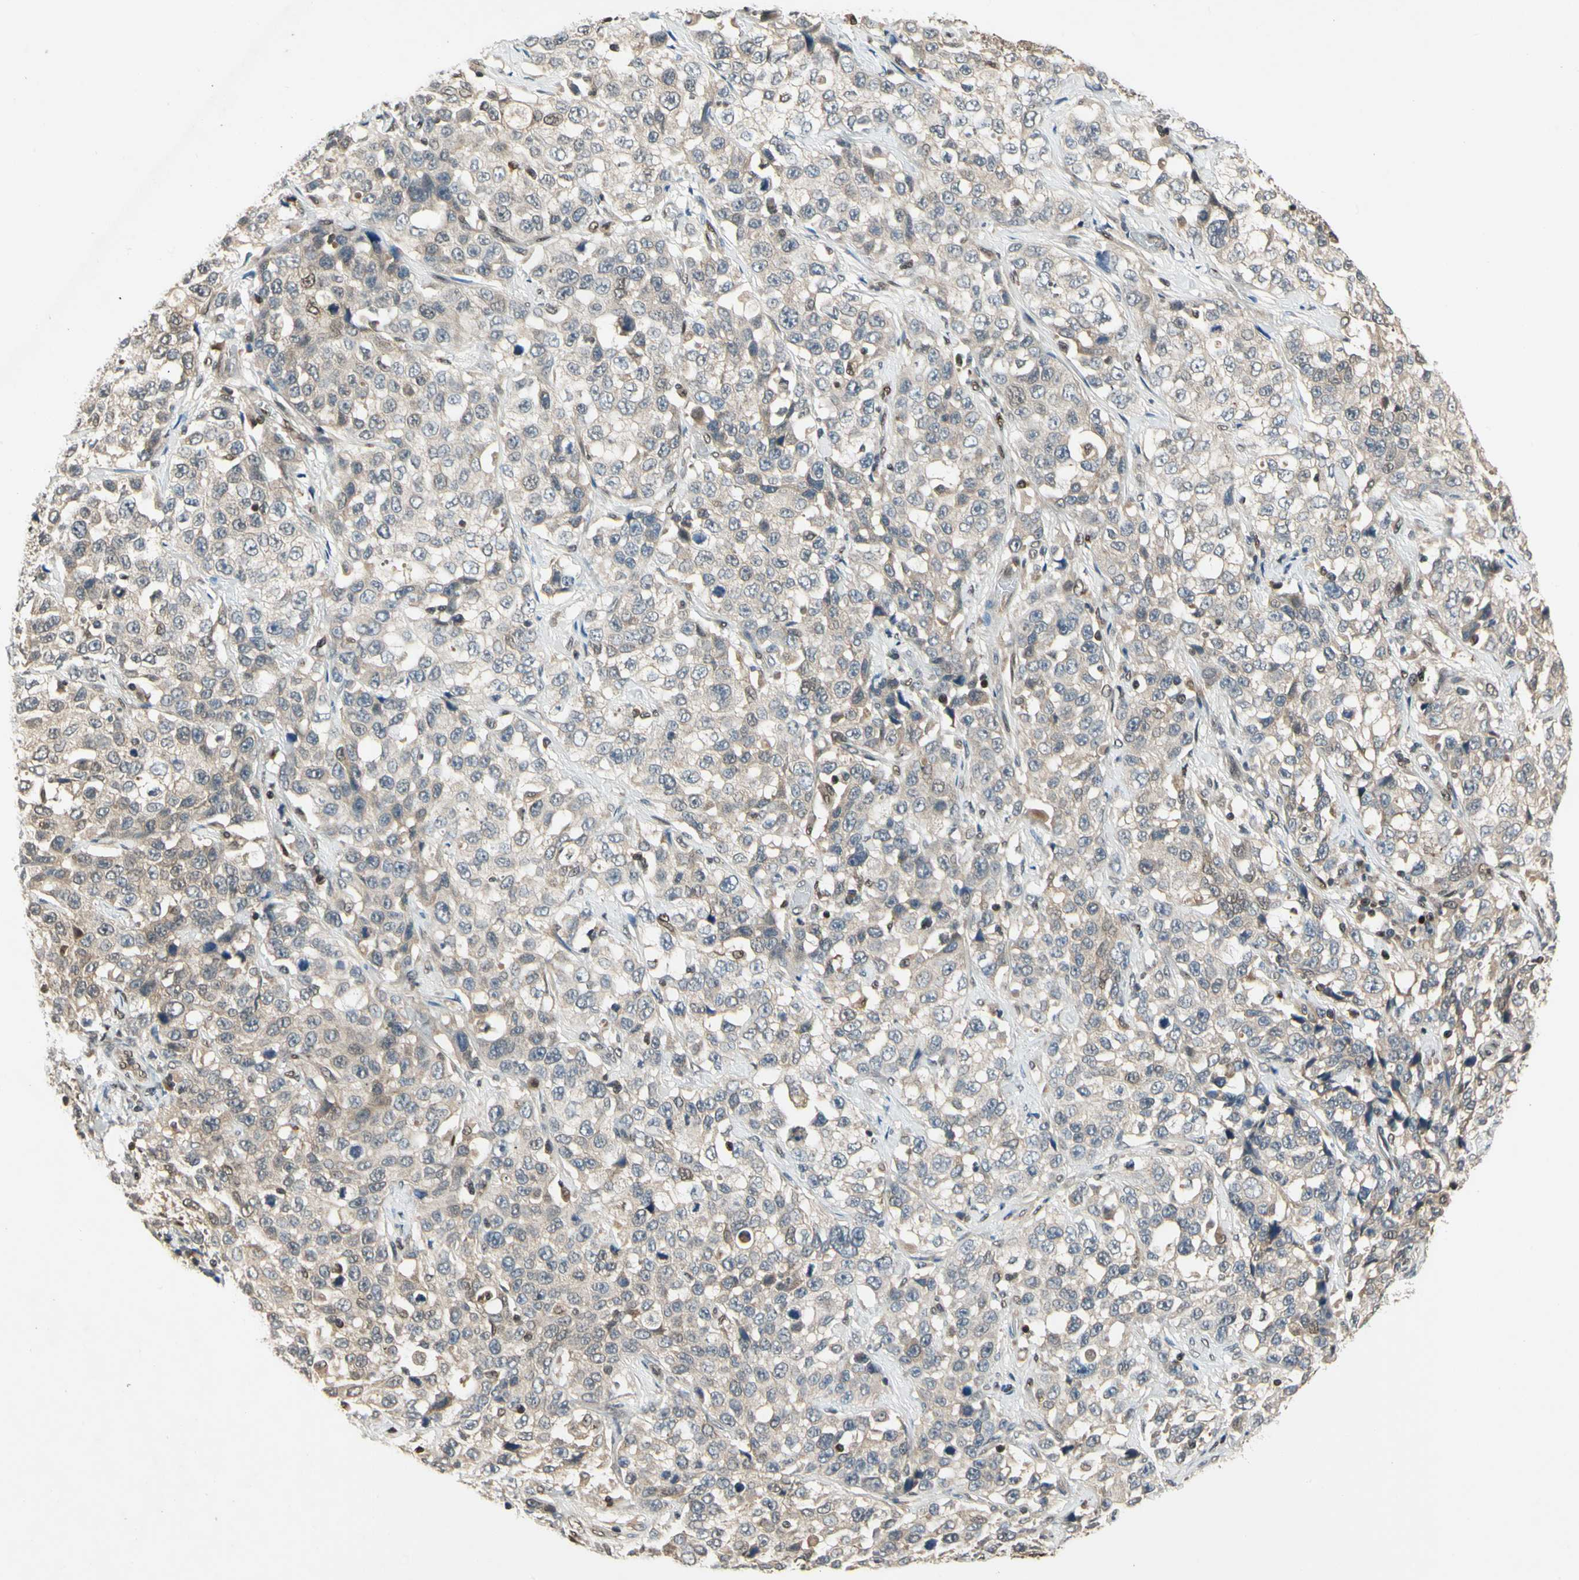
{"staining": {"intensity": "negative", "quantity": "none", "location": "none"}, "tissue": "stomach cancer", "cell_type": "Tumor cells", "image_type": "cancer", "snomed": [{"axis": "morphology", "description": "Normal tissue, NOS"}, {"axis": "morphology", "description": "Adenocarcinoma, NOS"}, {"axis": "topography", "description": "Stomach"}], "caption": "This is an IHC micrograph of human stomach cancer. There is no expression in tumor cells.", "gene": "GSR", "patient": {"sex": "male", "age": 48}}